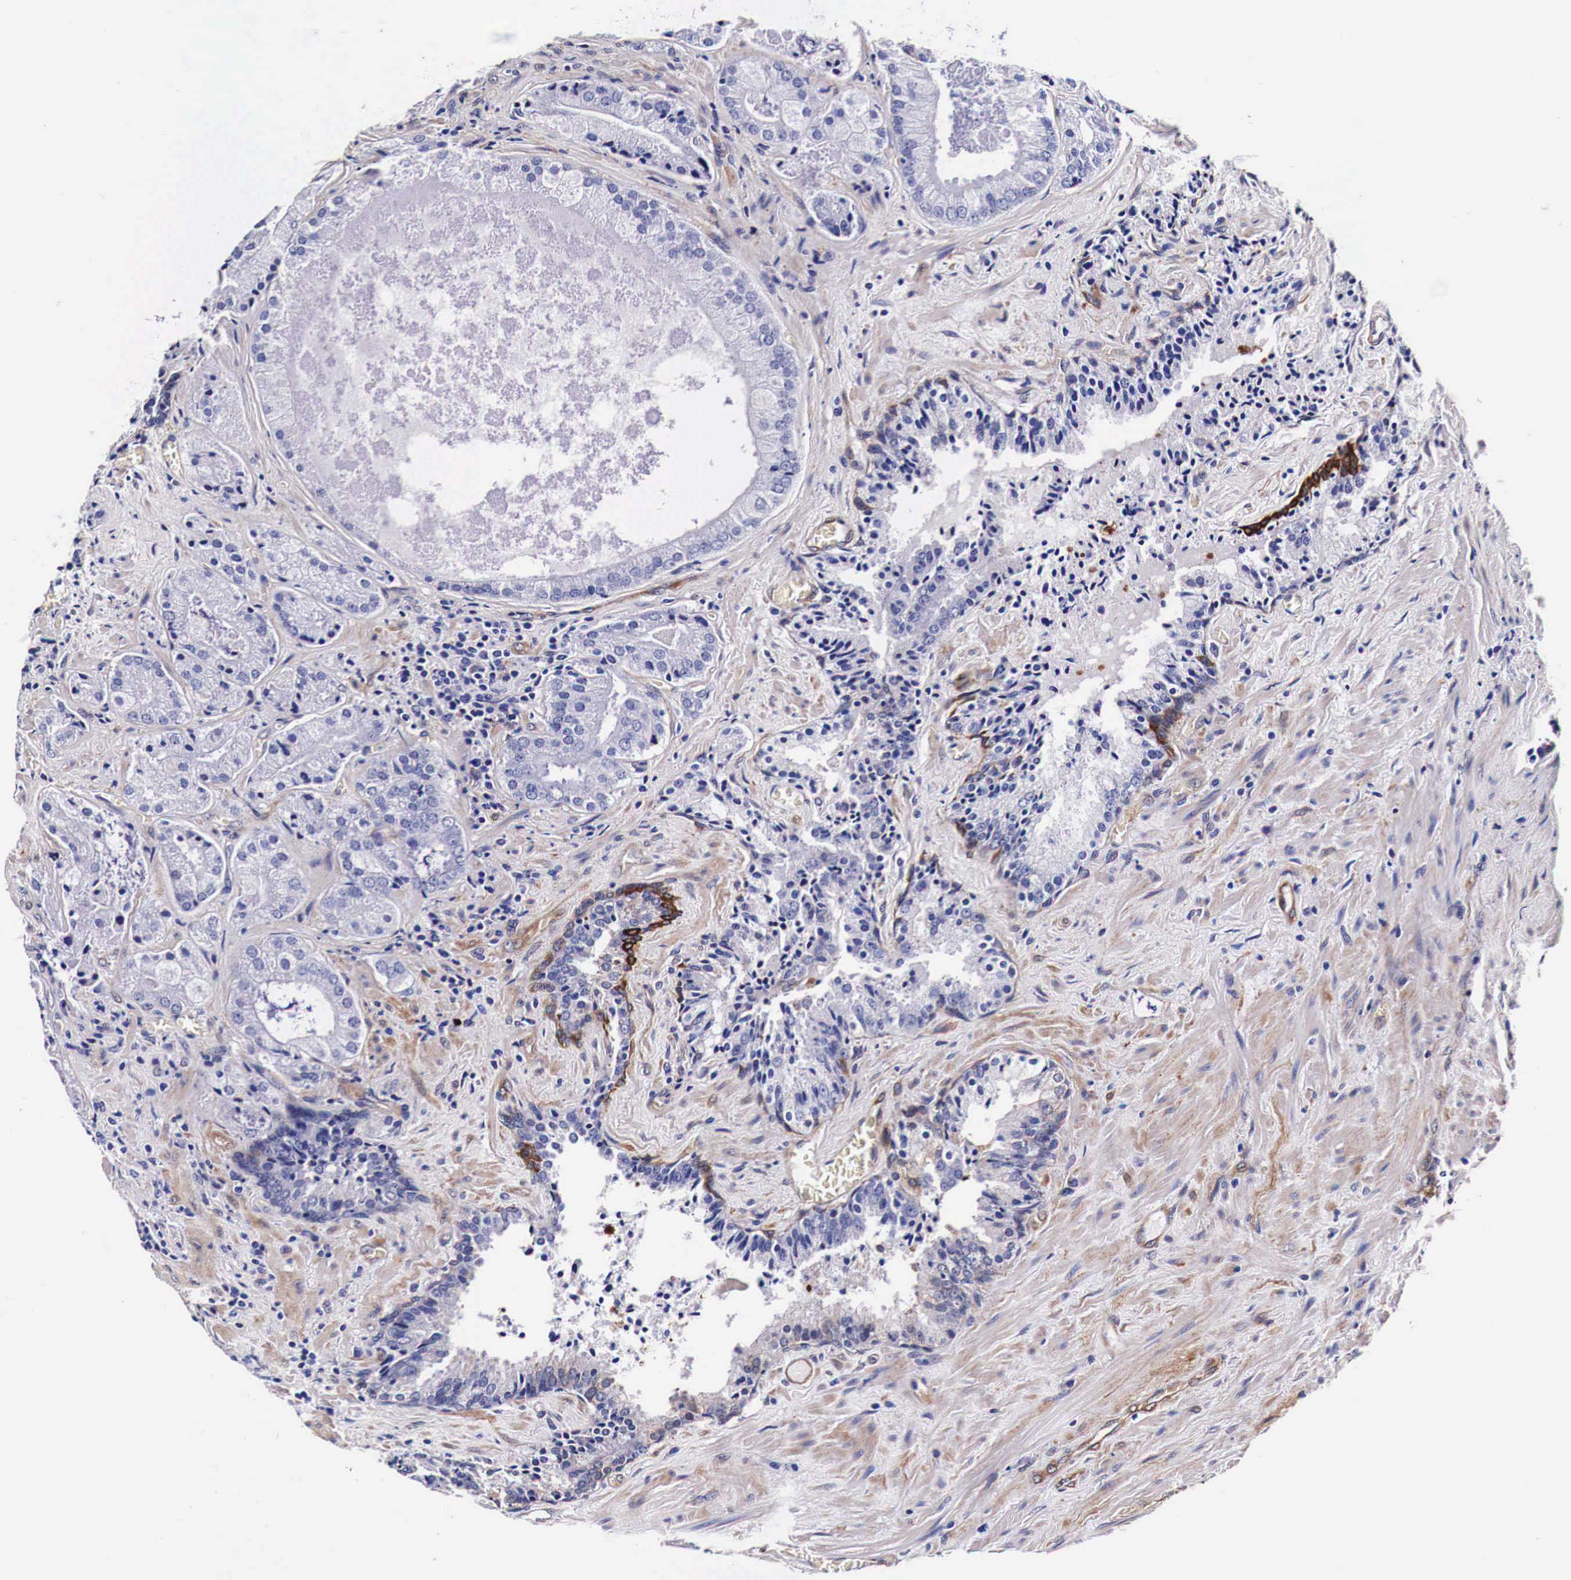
{"staining": {"intensity": "negative", "quantity": "none", "location": "none"}, "tissue": "prostate cancer", "cell_type": "Tumor cells", "image_type": "cancer", "snomed": [{"axis": "morphology", "description": "Adenocarcinoma, Medium grade"}, {"axis": "topography", "description": "Prostate"}], "caption": "Histopathology image shows no significant protein staining in tumor cells of prostate medium-grade adenocarcinoma.", "gene": "HSPB1", "patient": {"sex": "male", "age": 70}}